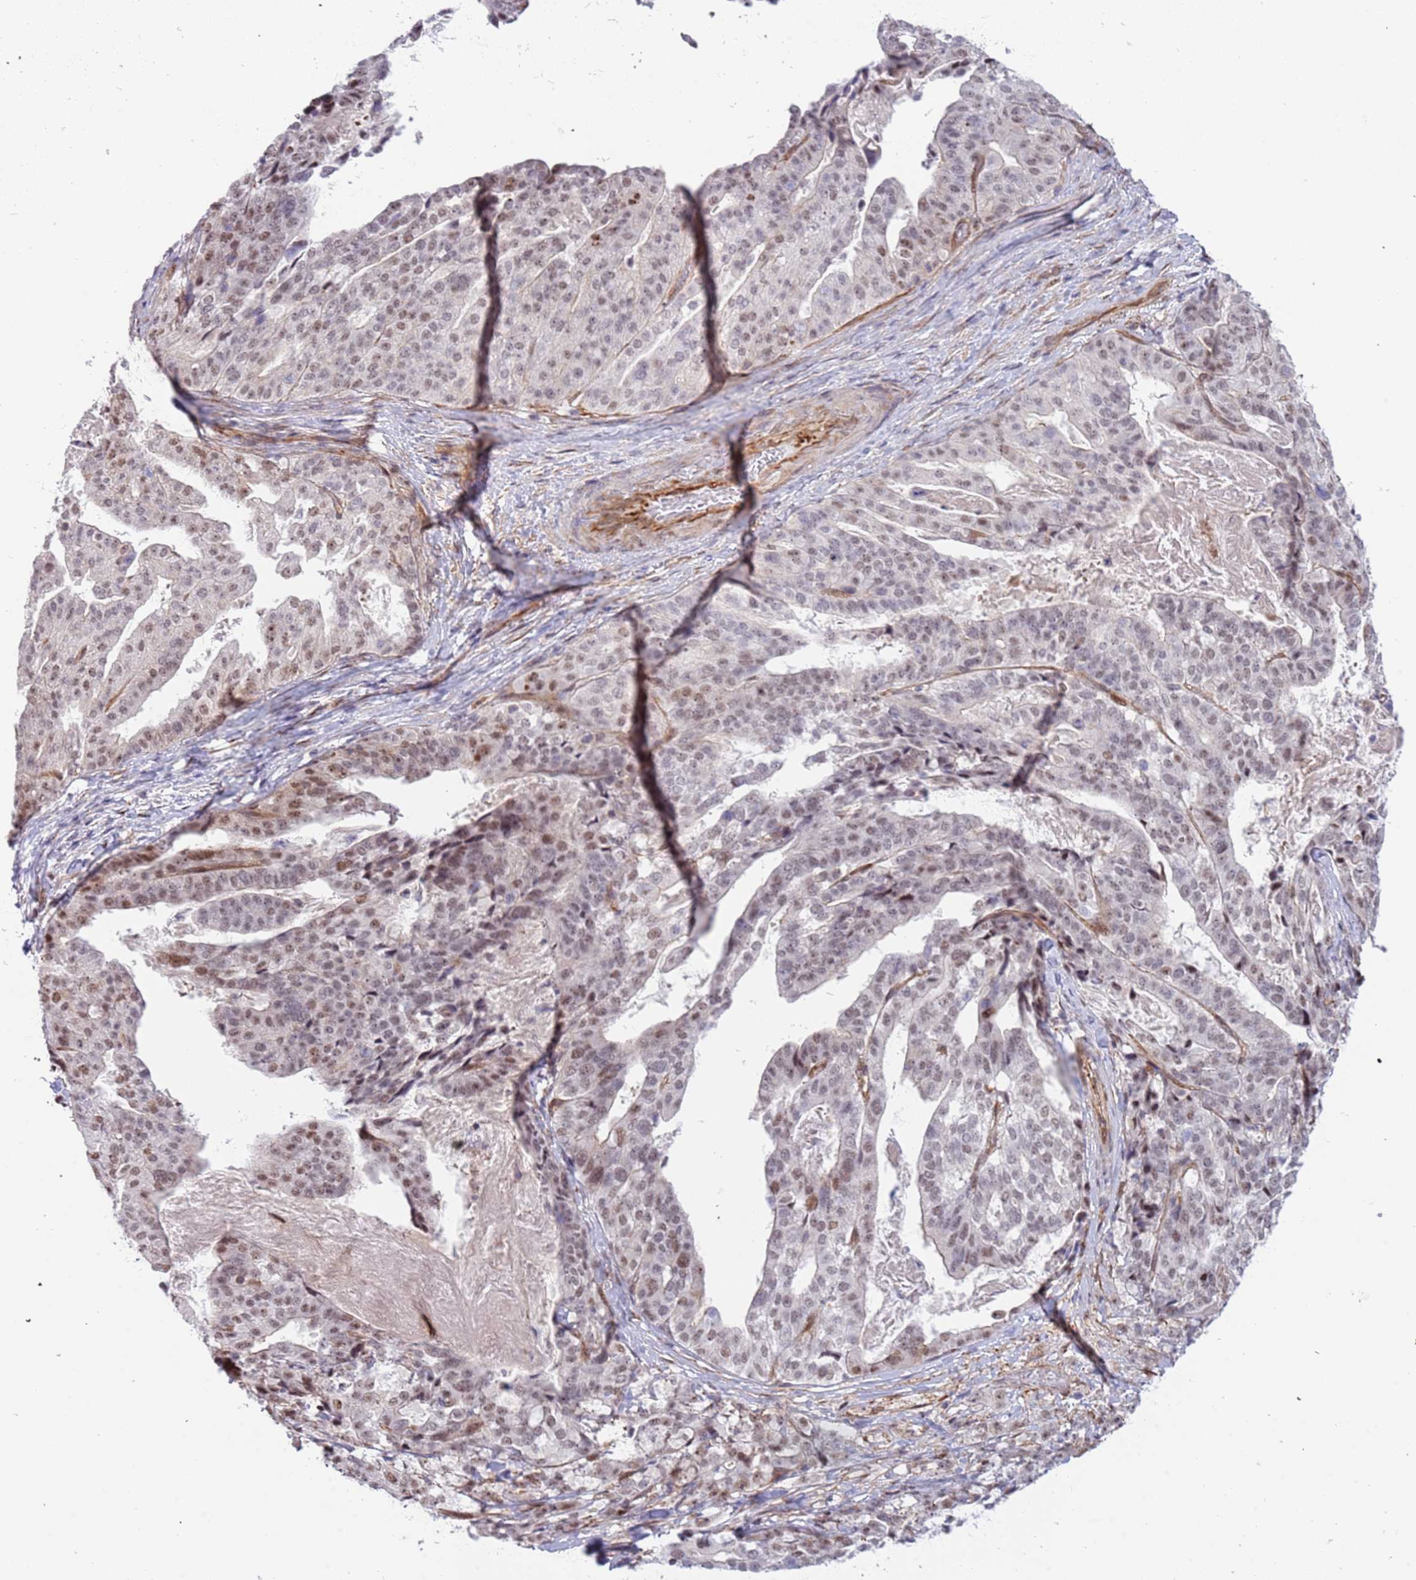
{"staining": {"intensity": "weak", "quantity": ">75%", "location": "nuclear"}, "tissue": "stomach cancer", "cell_type": "Tumor cells", "image_type": "cancer", "snomed": [{"axis": "morphology", "description": "Adenocarcinoma, NOS"}, {"axis": "topography", "description": "Stomach"}], "caption": "Stomach cancer stained with a protein marker reveals weak staining in tumor cells.", "gene": "LRMDA", "patient": {"sex": "male", "age": 48}}